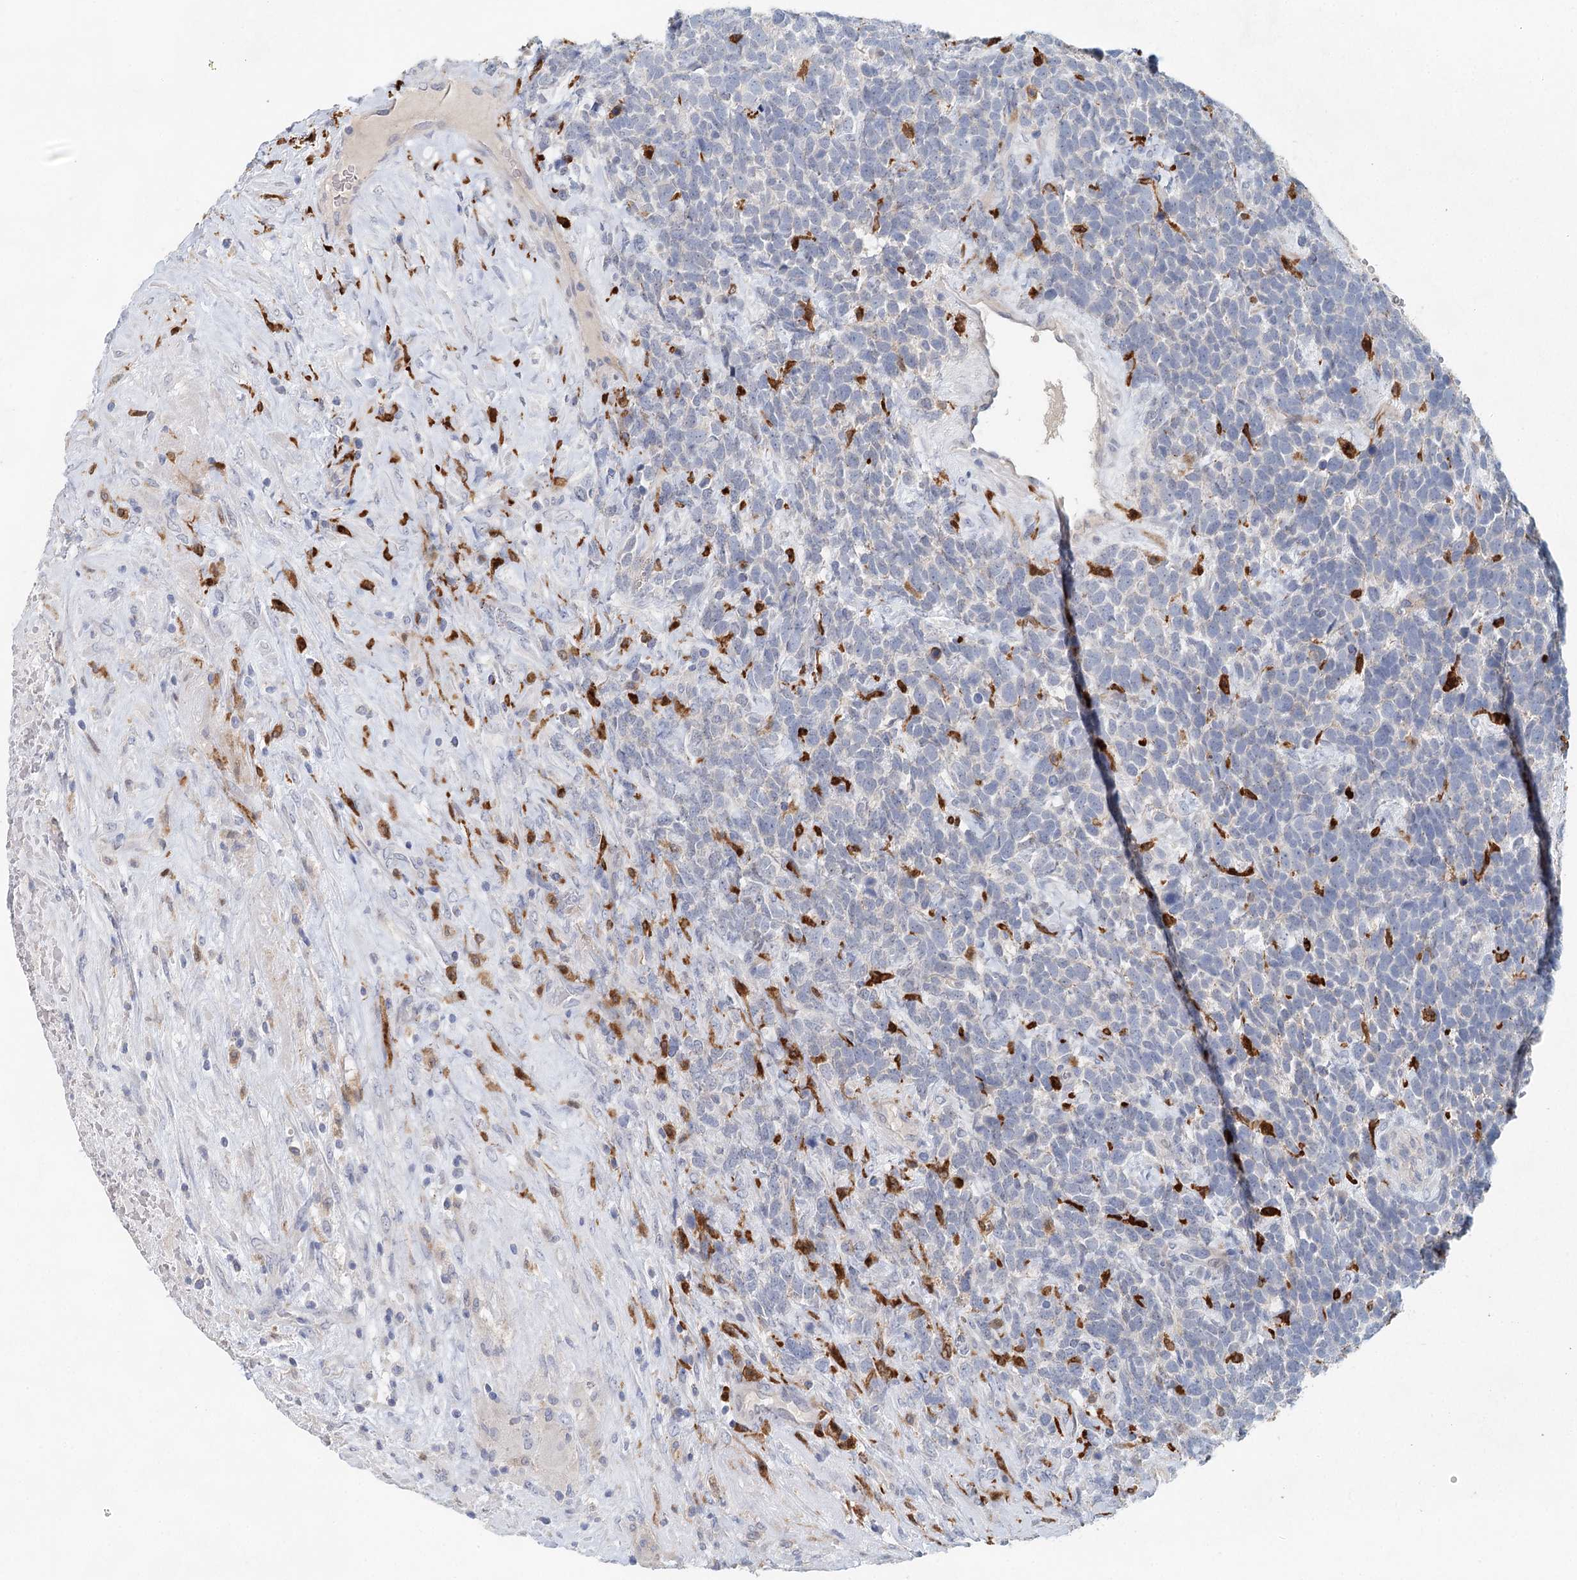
{"staining": {"intensity": "negative", "quantity": "none", "location": "none"}, "tissue": "urothelial cancer", "cell_type": "Tumor cells", "image_type": "cancer", "snomed": [{"axis": "morphology", "description": "Urothelial carcinoma, High grade"}, {"axis": "topography", "description": "Urinary bladder"}], "caption": "Tumor cells show no significant protein staining in urothelial carcinoma (high-grade).", "gene": "SLC19A3", "patient": {"sex": "female", "age": 82}}